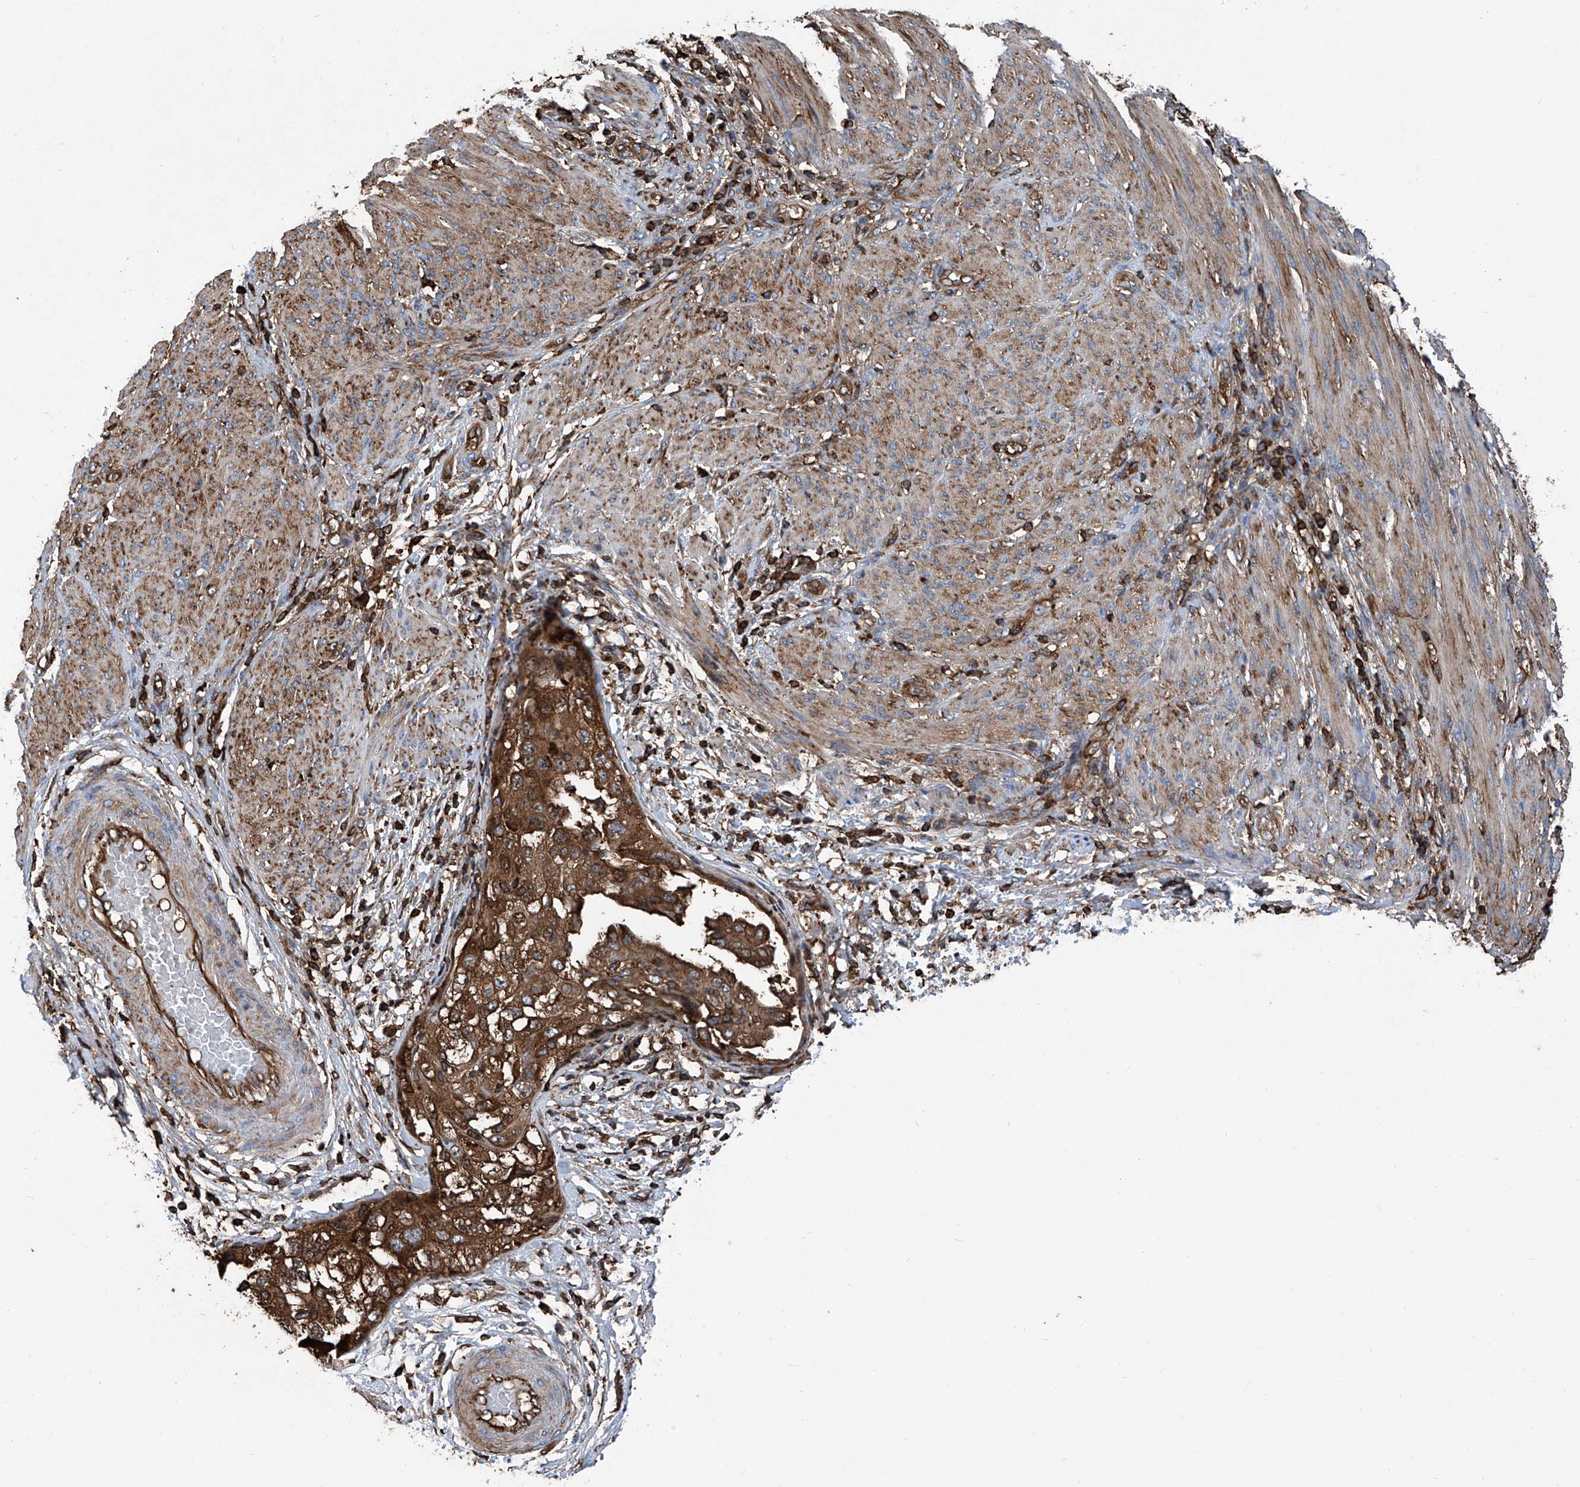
{"staining": {"intensity": "moderate", "quantity": ">75%", "location": "cytoplasmic/membranous"}, "tissue": "endometrial cancer", "cell_type": "Tumor cells", "image_type": "cancer", "snomed": [{"axis": "morphology", "description": "Adenocarcinoma, NOS"}, {"axis": "topography", "description": "Endometrium"}], "caption": "IHC image of human endometrial cancer stained for a protein (brown), which reveals medium levels of moderate cytoplasmic/membranous positivity in approximately >75% of tumor cells.", "gene": "ZNF484", "patient": {"sex": "female", "age": 85}}